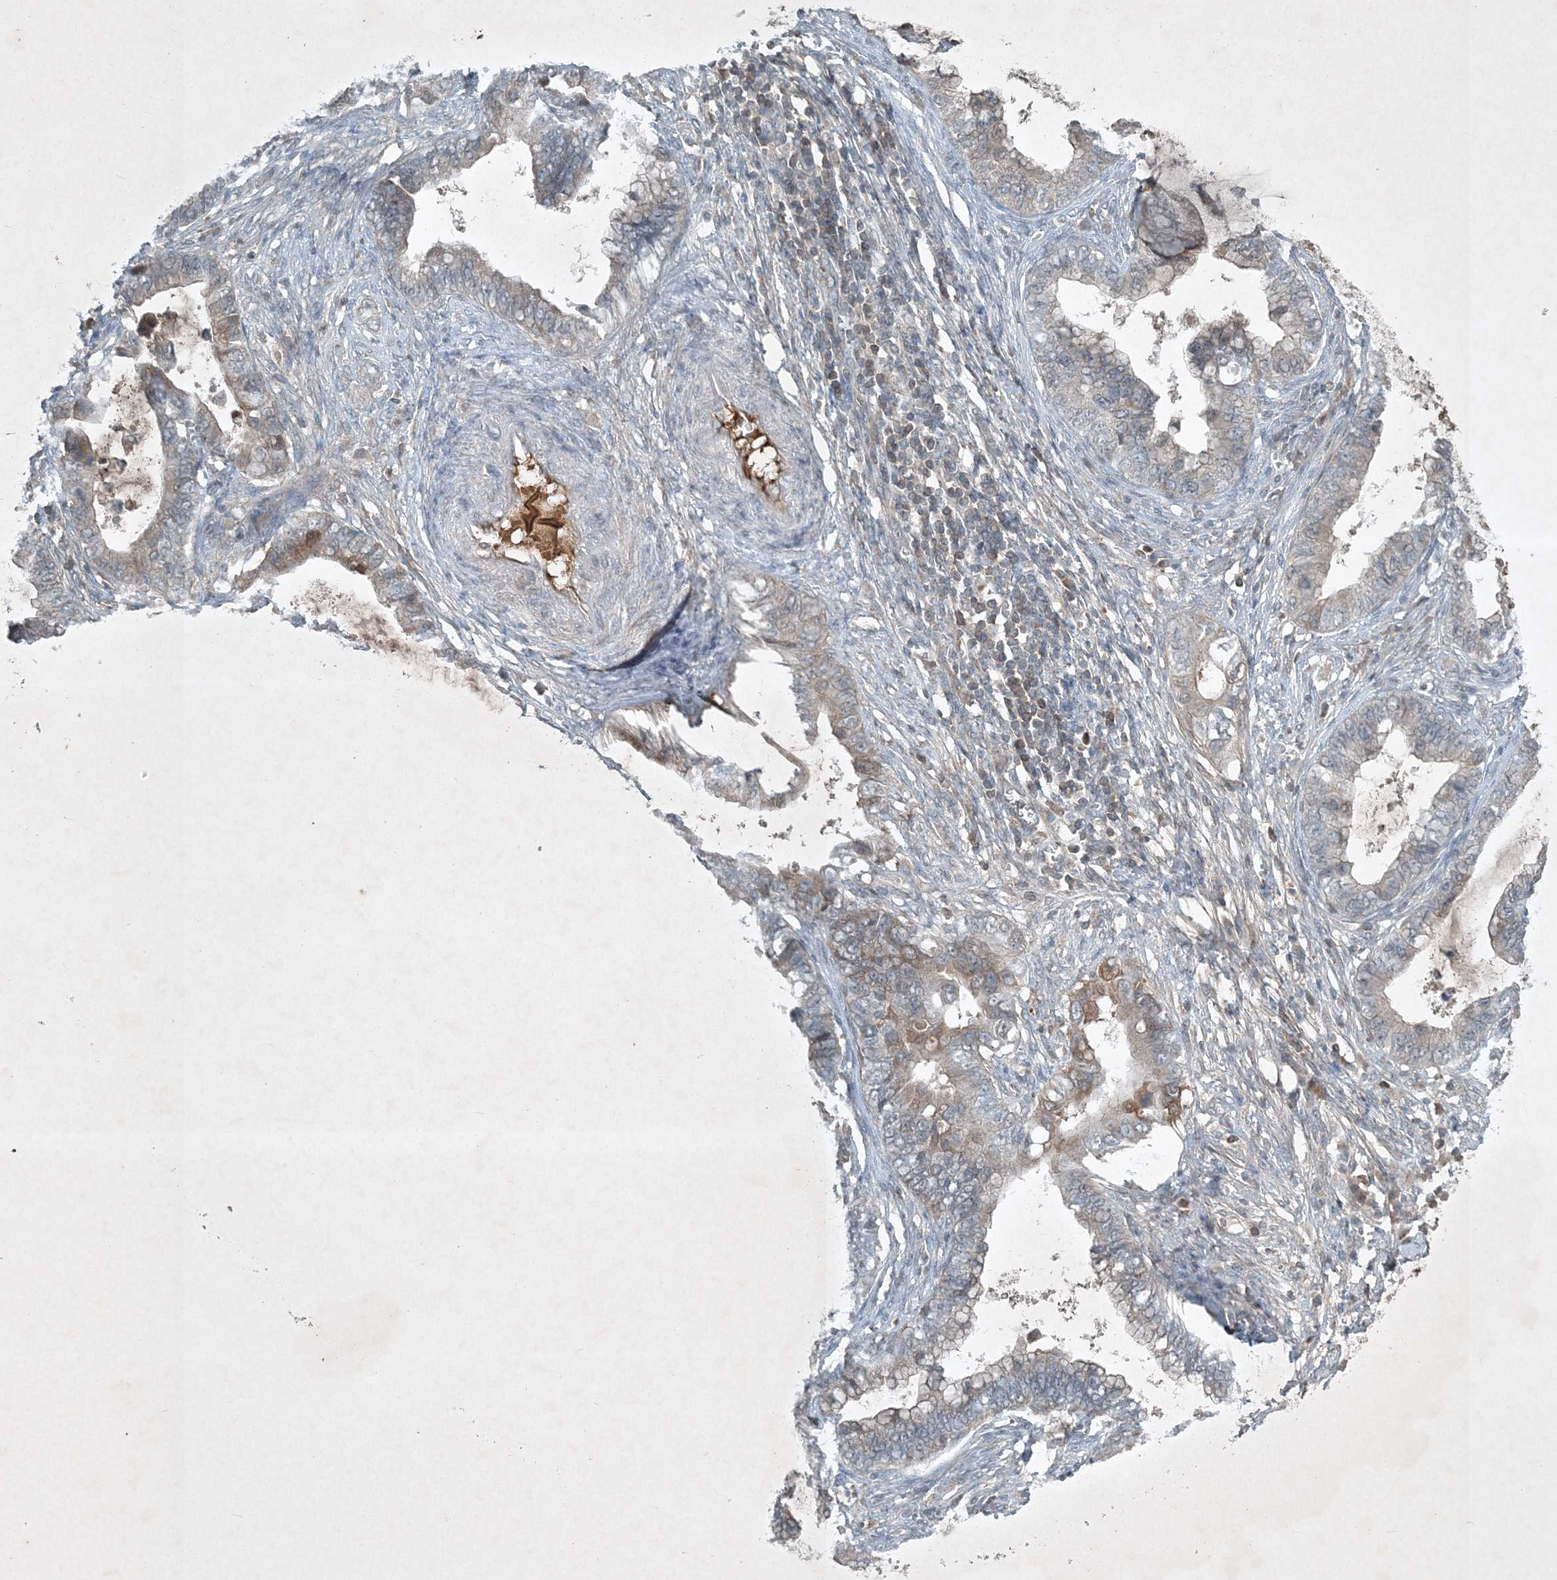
{"staining": {"intensity": "weak", "quantity": "<25%", "location": "cytoplasmic/membranous"}, "tissue": "cervical cancer", "cell_type": "Tumor cells", "image_type": "cancer", "snomed": [{"axis": "morphology", "description": "Adenocarcinoma, NOS"}, {"axis": "topography", "description": "Cervix"}], "caption": "This is an immunohistochemistry (IHC) histopathology image of adenocarcinoma (cervical). There is no positivity in tumor cells.", "gene": "TNFAIP6", "patient": {"sex": "female", "age": 44}}